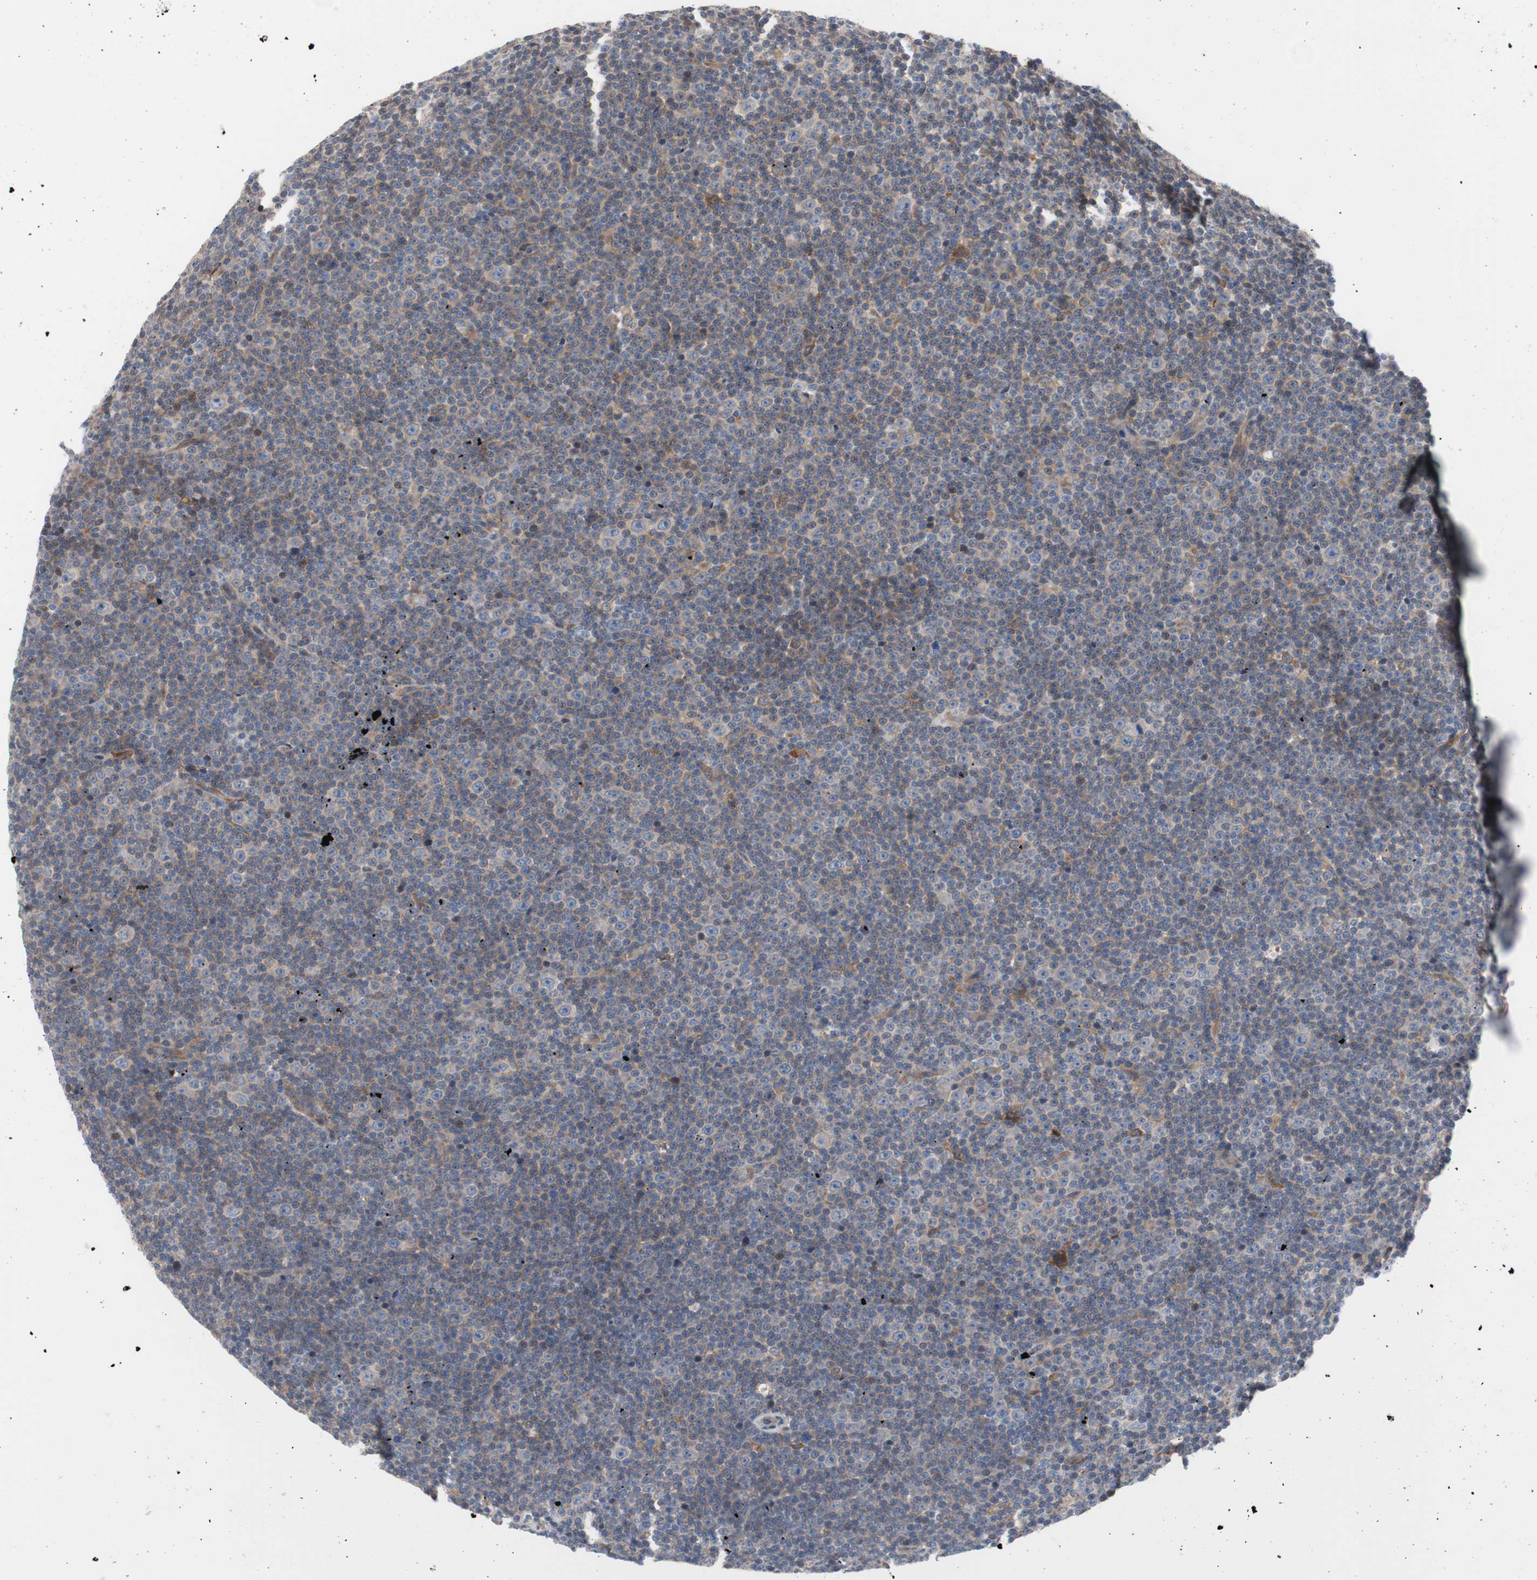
{"staining": {"intensity": "negative", "quantity": "none", "location": "none"}, "tissue": "lymphoma", "cell_type": "Tumor cells", "image_type": "cancer", "snomed": [{"axis": "morphology", "description": "Malignant lymphoma, non-Hodgkin's type, Low grade"}, {"axis": "topography", "description": "Lymph node"}], "caption": "A micrograph of malignant lymphoma, non-Hodgkin's type (low-grade) stained for a protein exhibits no brown staining in tumor cells.", "gene": "KANSL1", "patient": {"sex": "female", "age": 67}}